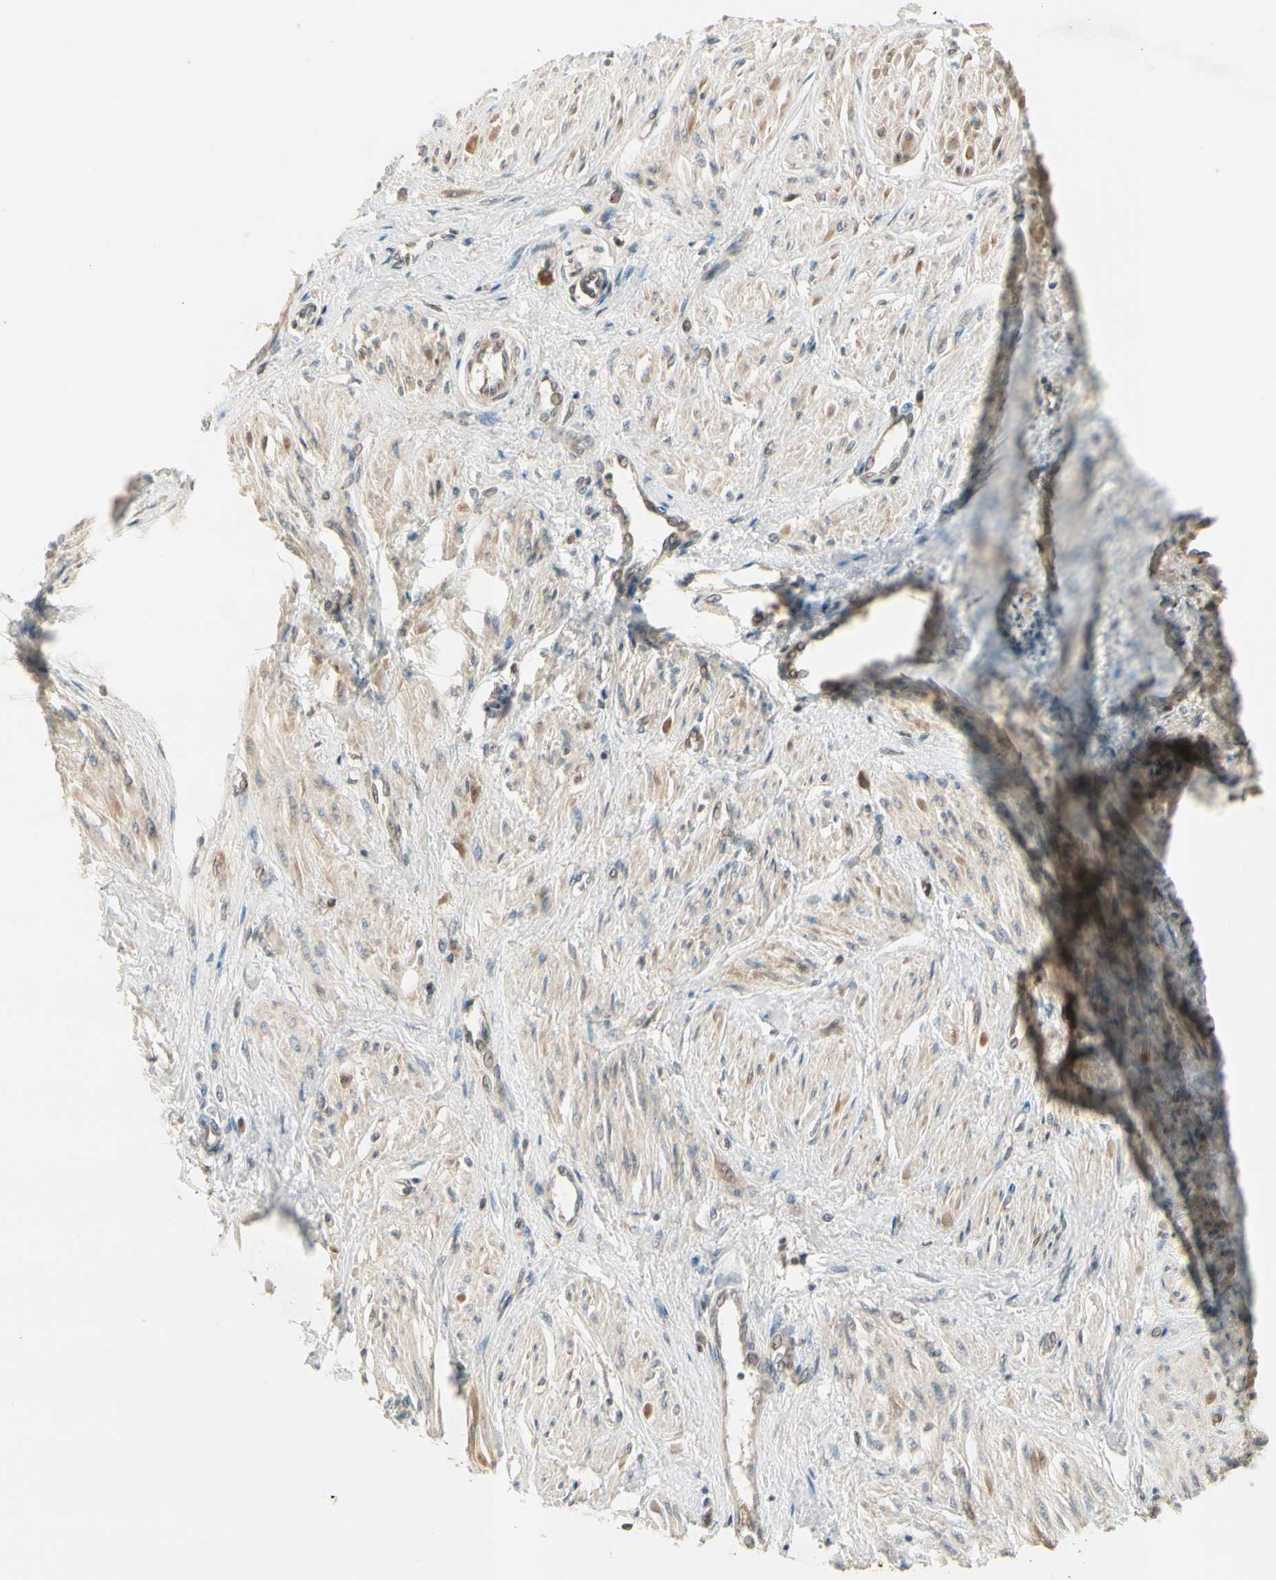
{"staining": {"intensity": "weak", "quantity": "25%-75%", "location": "cytoplasmic/membranous"}, "tissue": "smooth muscle", "cell_type": "Smooth muscle cells", "image_type": "normal", "snomed": [{"axis": "morphology", "description": "Normal tissue, NOS"}, {"axis": "topography", "description": "Smooth muscle"}, {"axis": "topography", "description": "Uterus"}], "caption": "Protein staining of unremarkable smooth muscle reveals weak cytoplasmic/membranous positivity in about 25%-75% of smooth muscle cells. (IHC, brightfield microscopy, high magnification).", "gene": "ICAM5", "patient": {"sex": "female", "age": 39}}